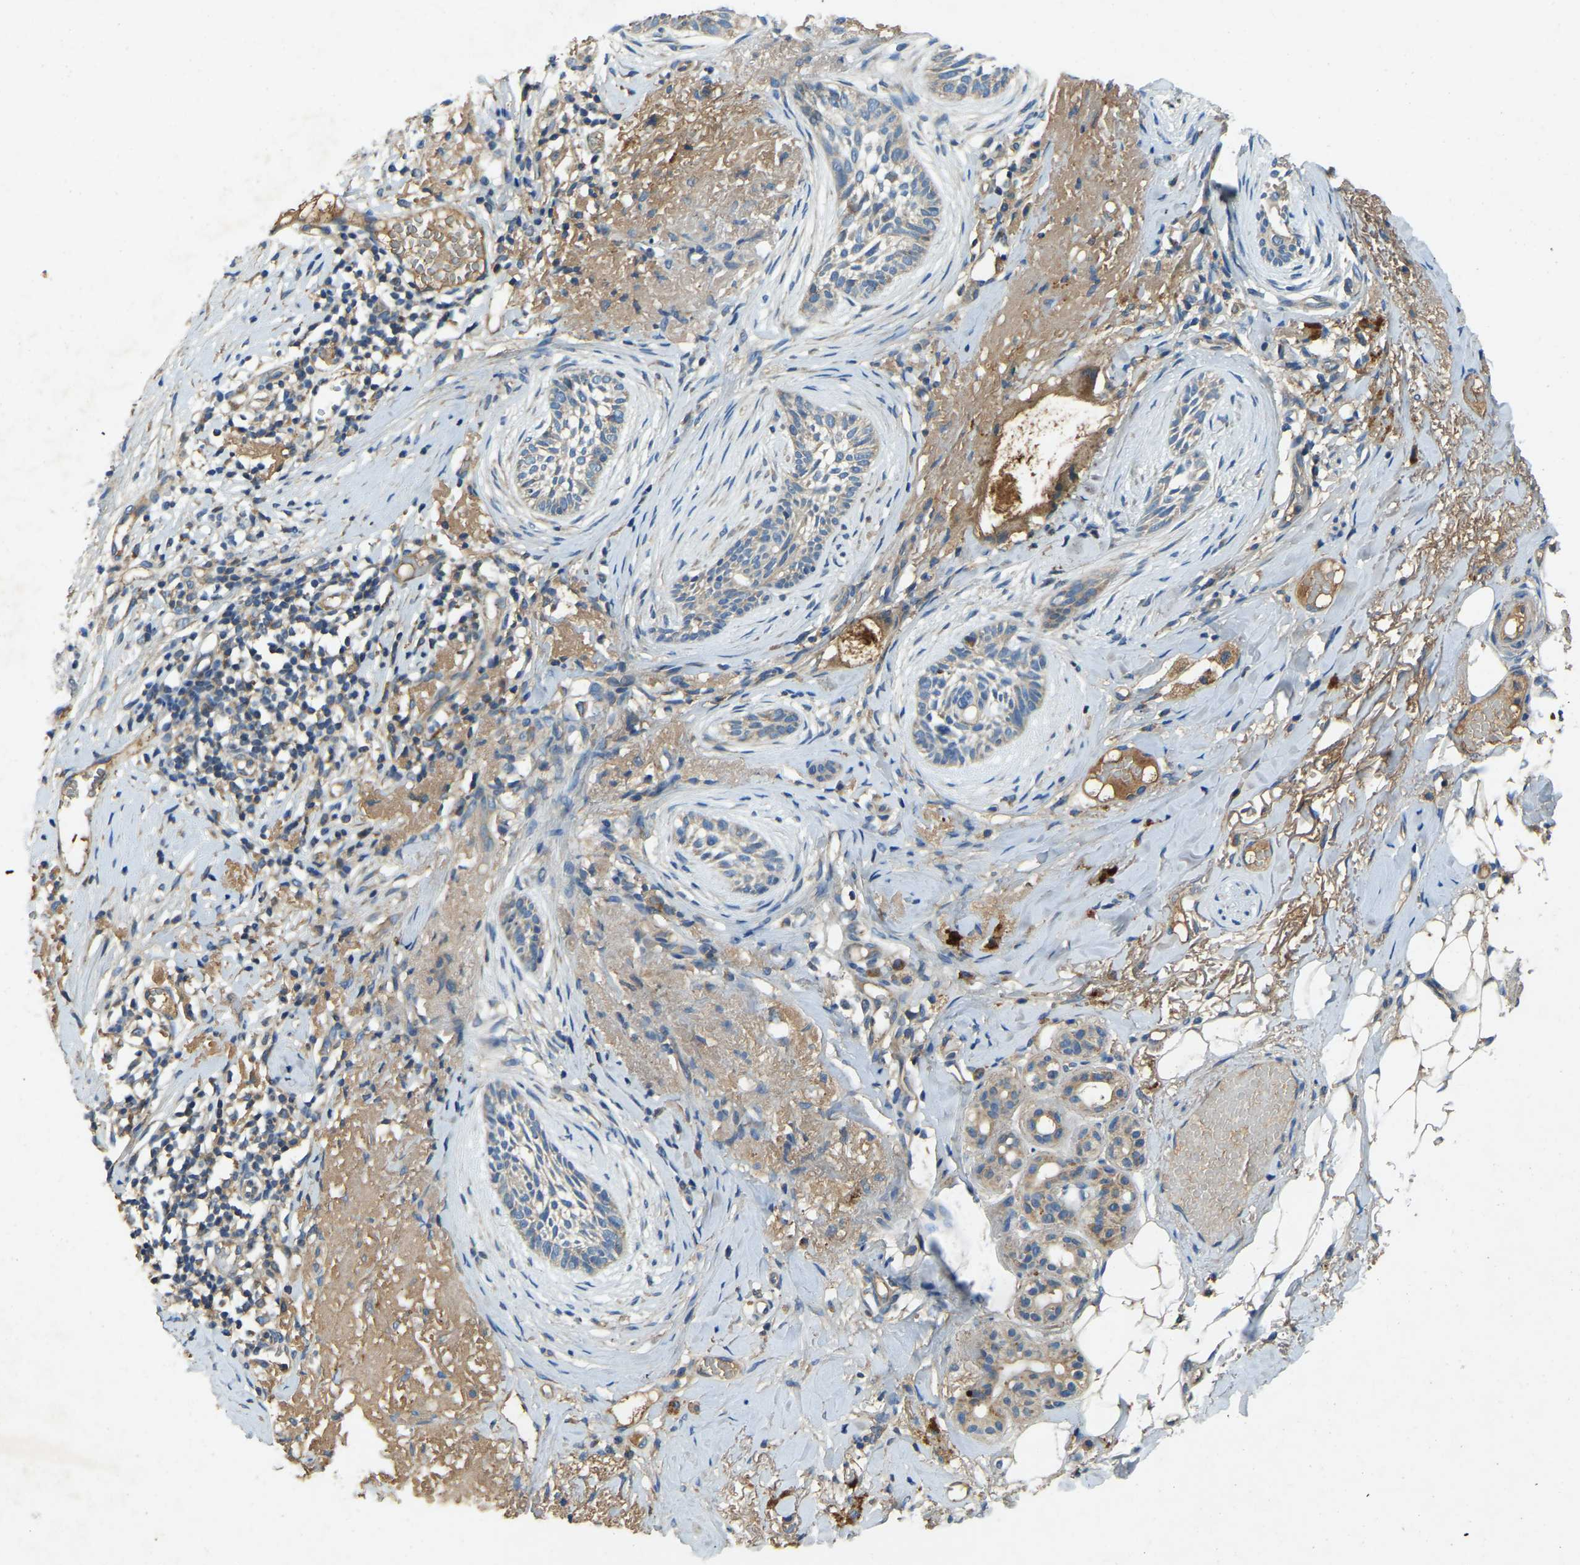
{"staining": {"intensity": "weak", "quantity": "<25%", "location": "cytoplasmic/membranous"}, "tissue": "skin cancer", "cell_type": "Tumor cells", "image_type": "cancer", "snomed": [{"axis": "morphology", "description": "Basal cell carcinoma"}, {"axis": "topography", "description": "Skin"}], "caption": "A high-resolution photomicrograph shows IHC staining of basal cell carcinoma (skin), which shows no significant expression in tumor cells.", "gene": "ATP8B1", "patient": {"sex": "female", "age": 88}}